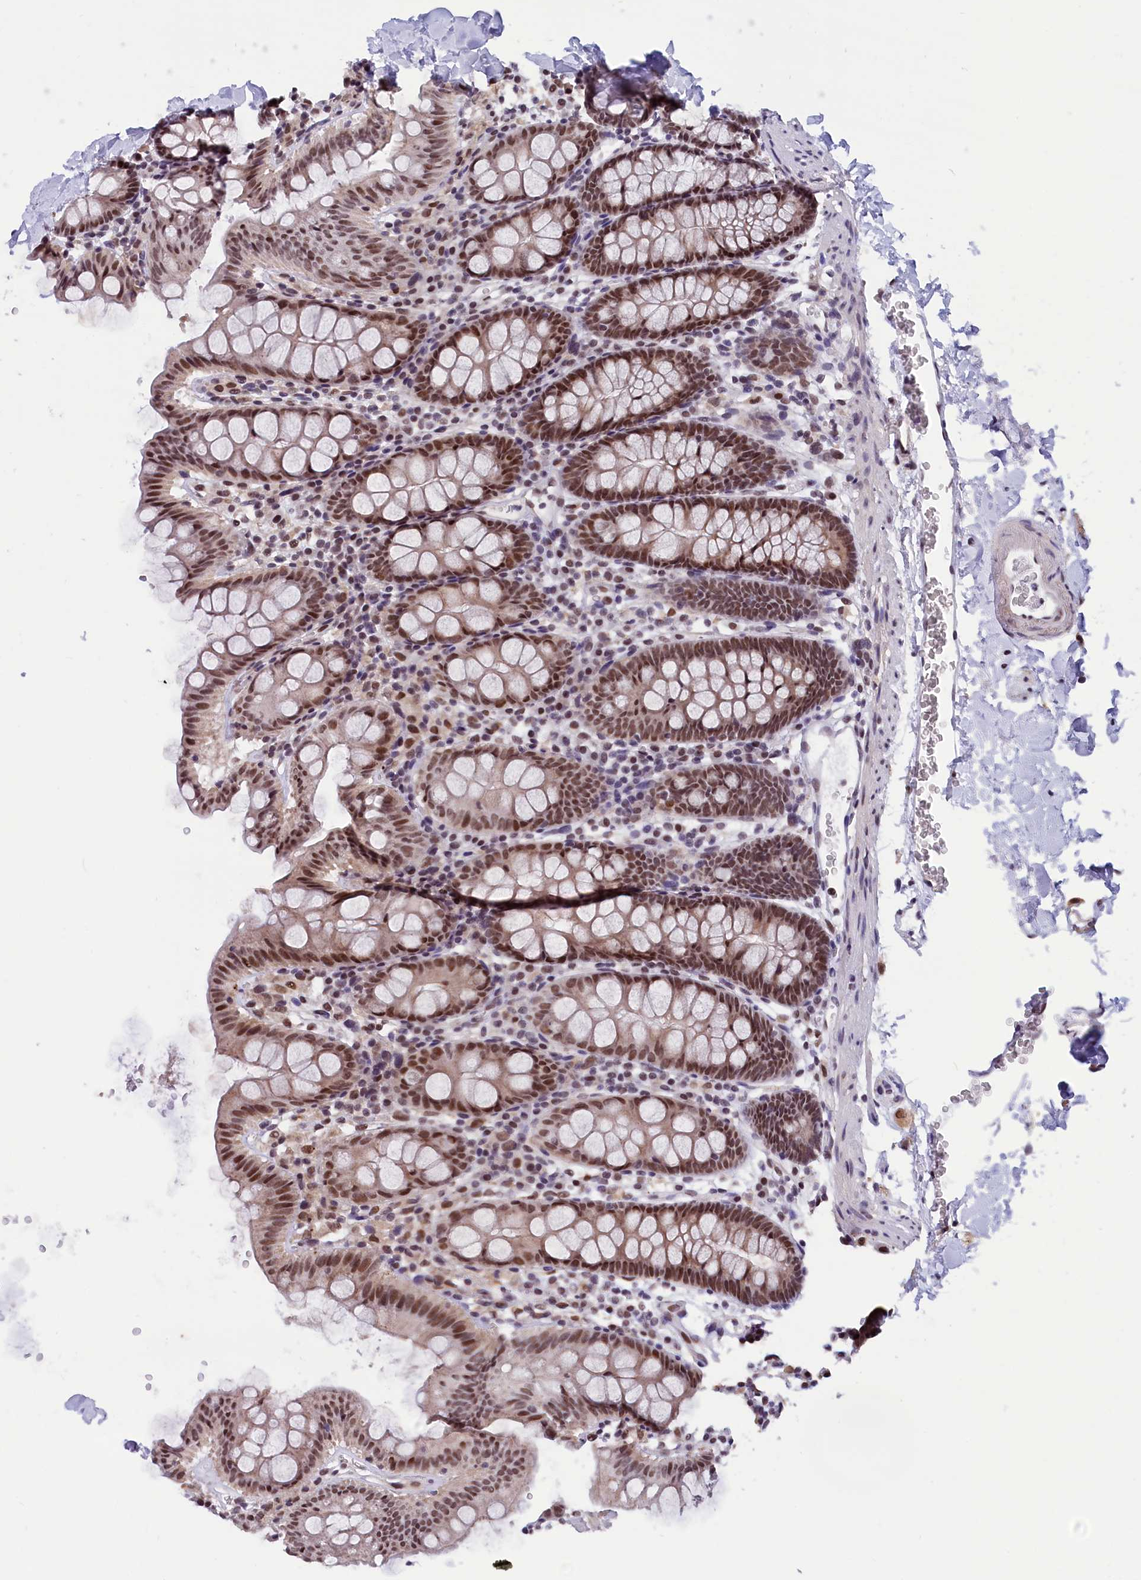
{"staining": {"intensity": "moderate", "quantity": ">75%", "location": "nuclear"}, "tissue": "colon", "cell_type": "Endothelial cells", "image_type": "normal", "snomed": [{"axis": "morphology", "description": "Normal tissue, NOS"}, {"axis": "topography", "description": "Colon"}], "caption": "Immunohistochemical staining of unremarkable human colon demonstrates >75% levels of moderate nuclear protein positivity in about >75% of endothelial cells.", "gene": "CDYL2", "patient": {"sex": "male", "age": 75}}